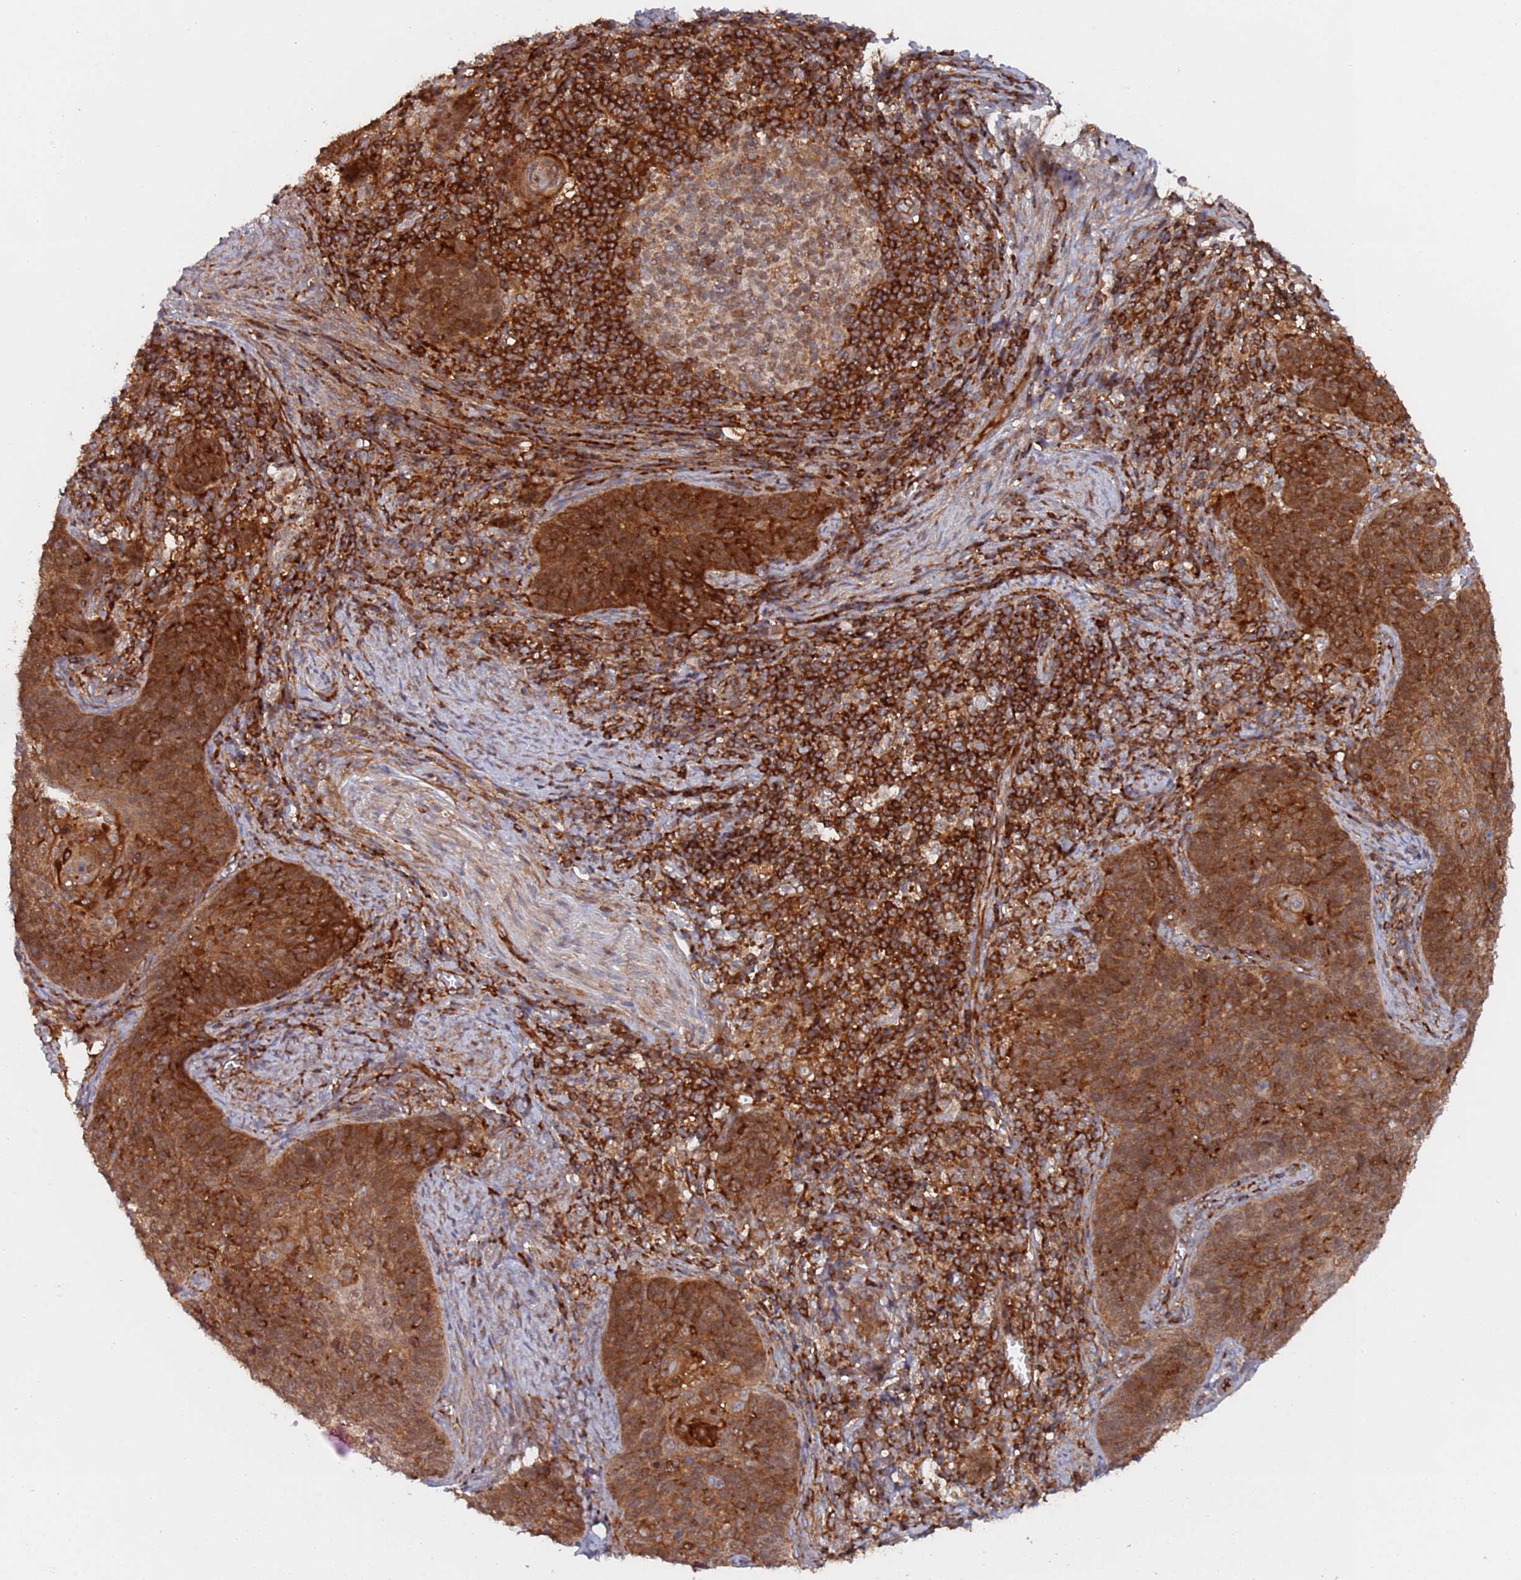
{"staining": {"intensity": "strong", "quantity": ">75%", "location": "cytoplasmic/membranous"}, "tissue": "cervical cancer", "cell_type": "Tumor cells", "image_type": "cancer", "snomed": [{"axis": "morphology", "description": "Normal tissue, NOS"}, {"axis": "morphology", "description": "Squamous cell carcinoma, NOS"}, {"axis": "topography", "description": "Cervix"}], "caption": "Immunohistochemical staining of cervical squamous cell carcinoma reveals high levels of strong cytoplasmic/membranous expression in approximately >75% of tumor cells. (DAB = brown stain, brightfield microscopy at high magnification).", "gene": "DDX60", "patient": {"sex": "female", "age": 39}}